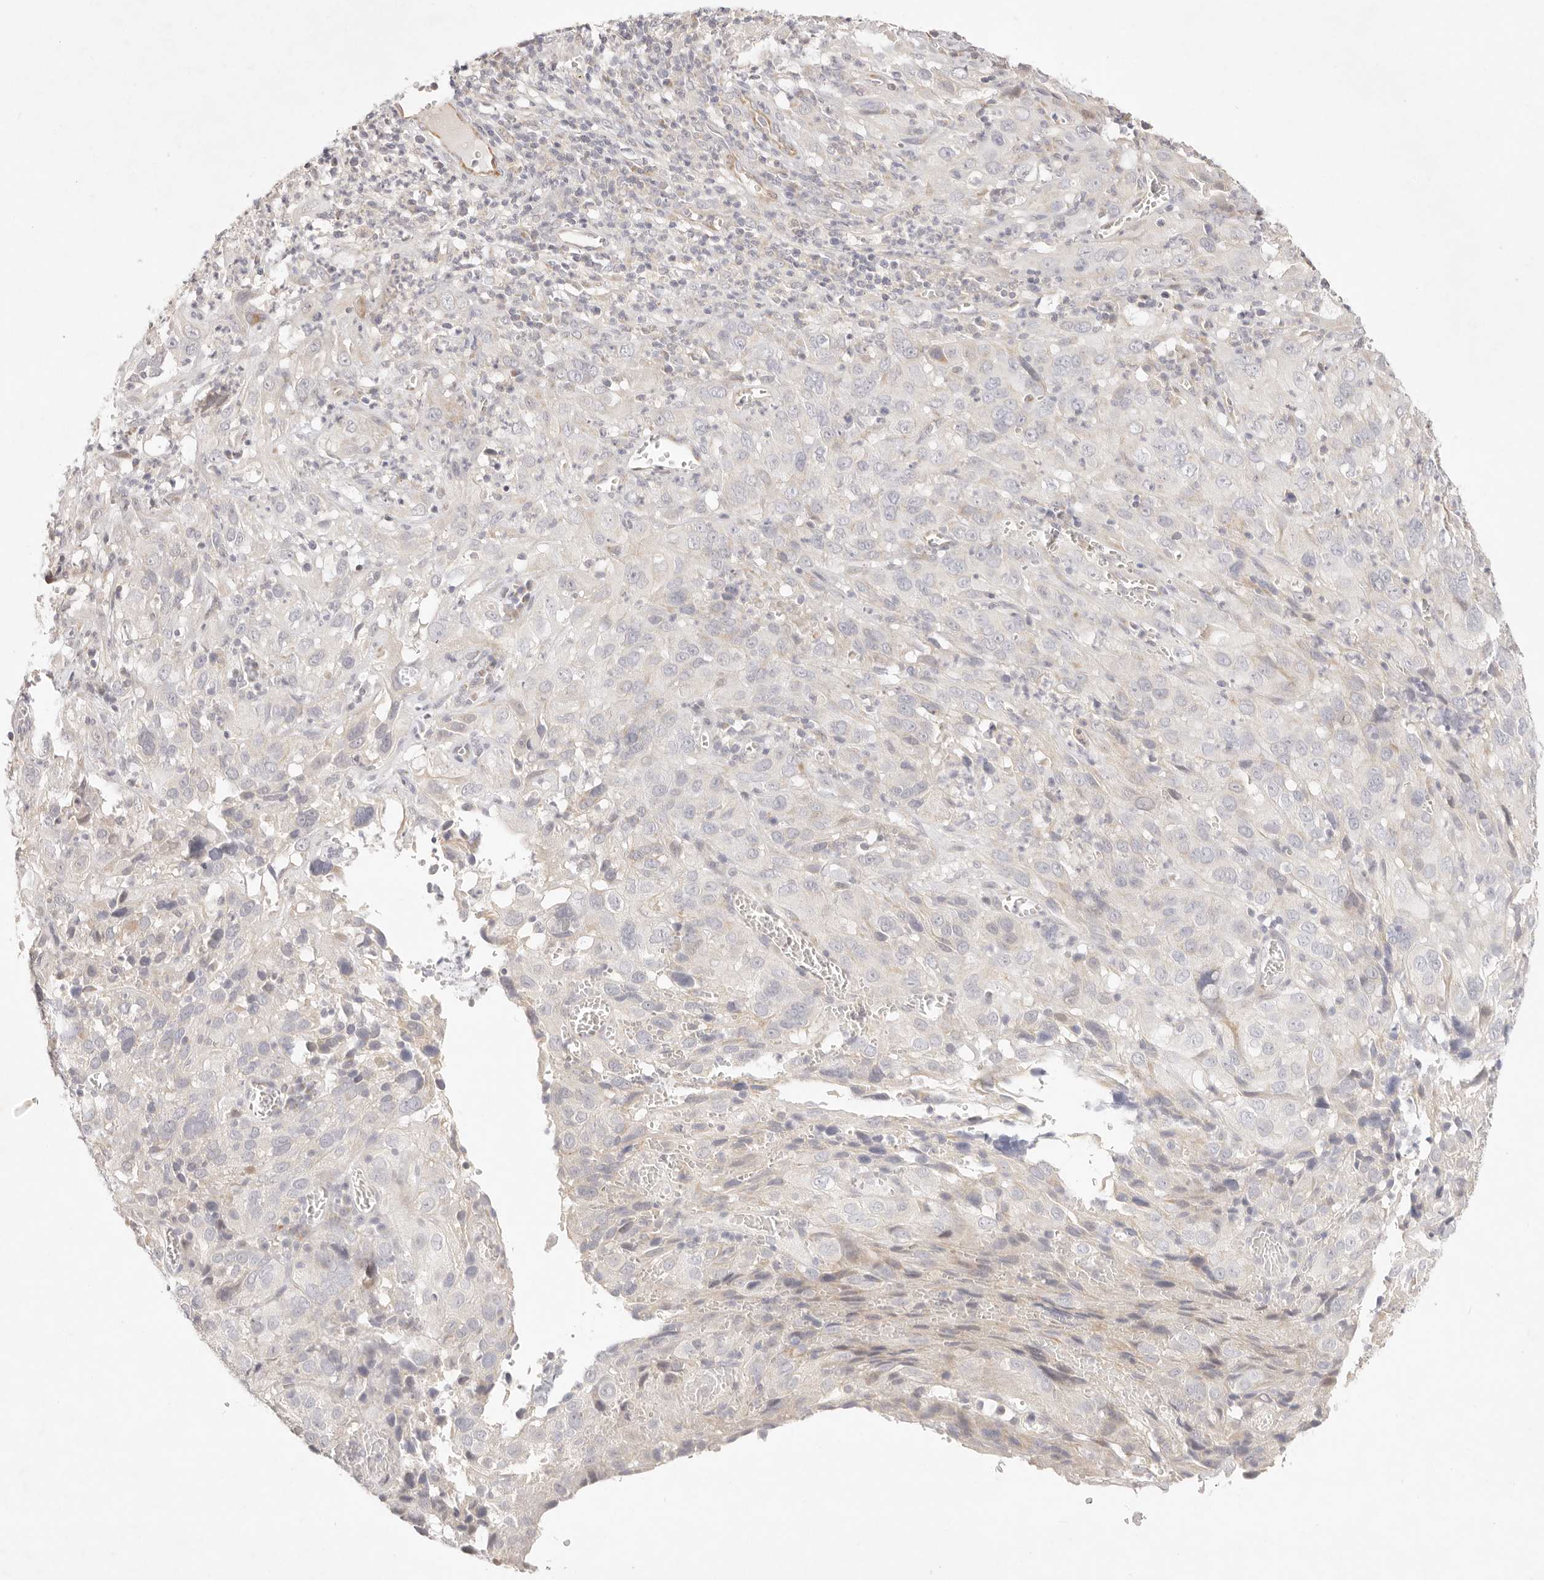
{"staining": {"intensity": "negative", "quantity": "none", "location": "none"}, "tissue": "cervical cancer", "cell_type": "Tumor cells", "image_type": "cancer", "snomed": [{"axis": "morphology", "description": "Squamous cell carcinoma, NOS"}, {"axis": "topography", "description": "Cervix"}], "caption": "Tumor cells show no significant staining in cervical squamous cell carcinoma.", "gene": "GPR156", "patient": {"sex": "female", "age": 32}}